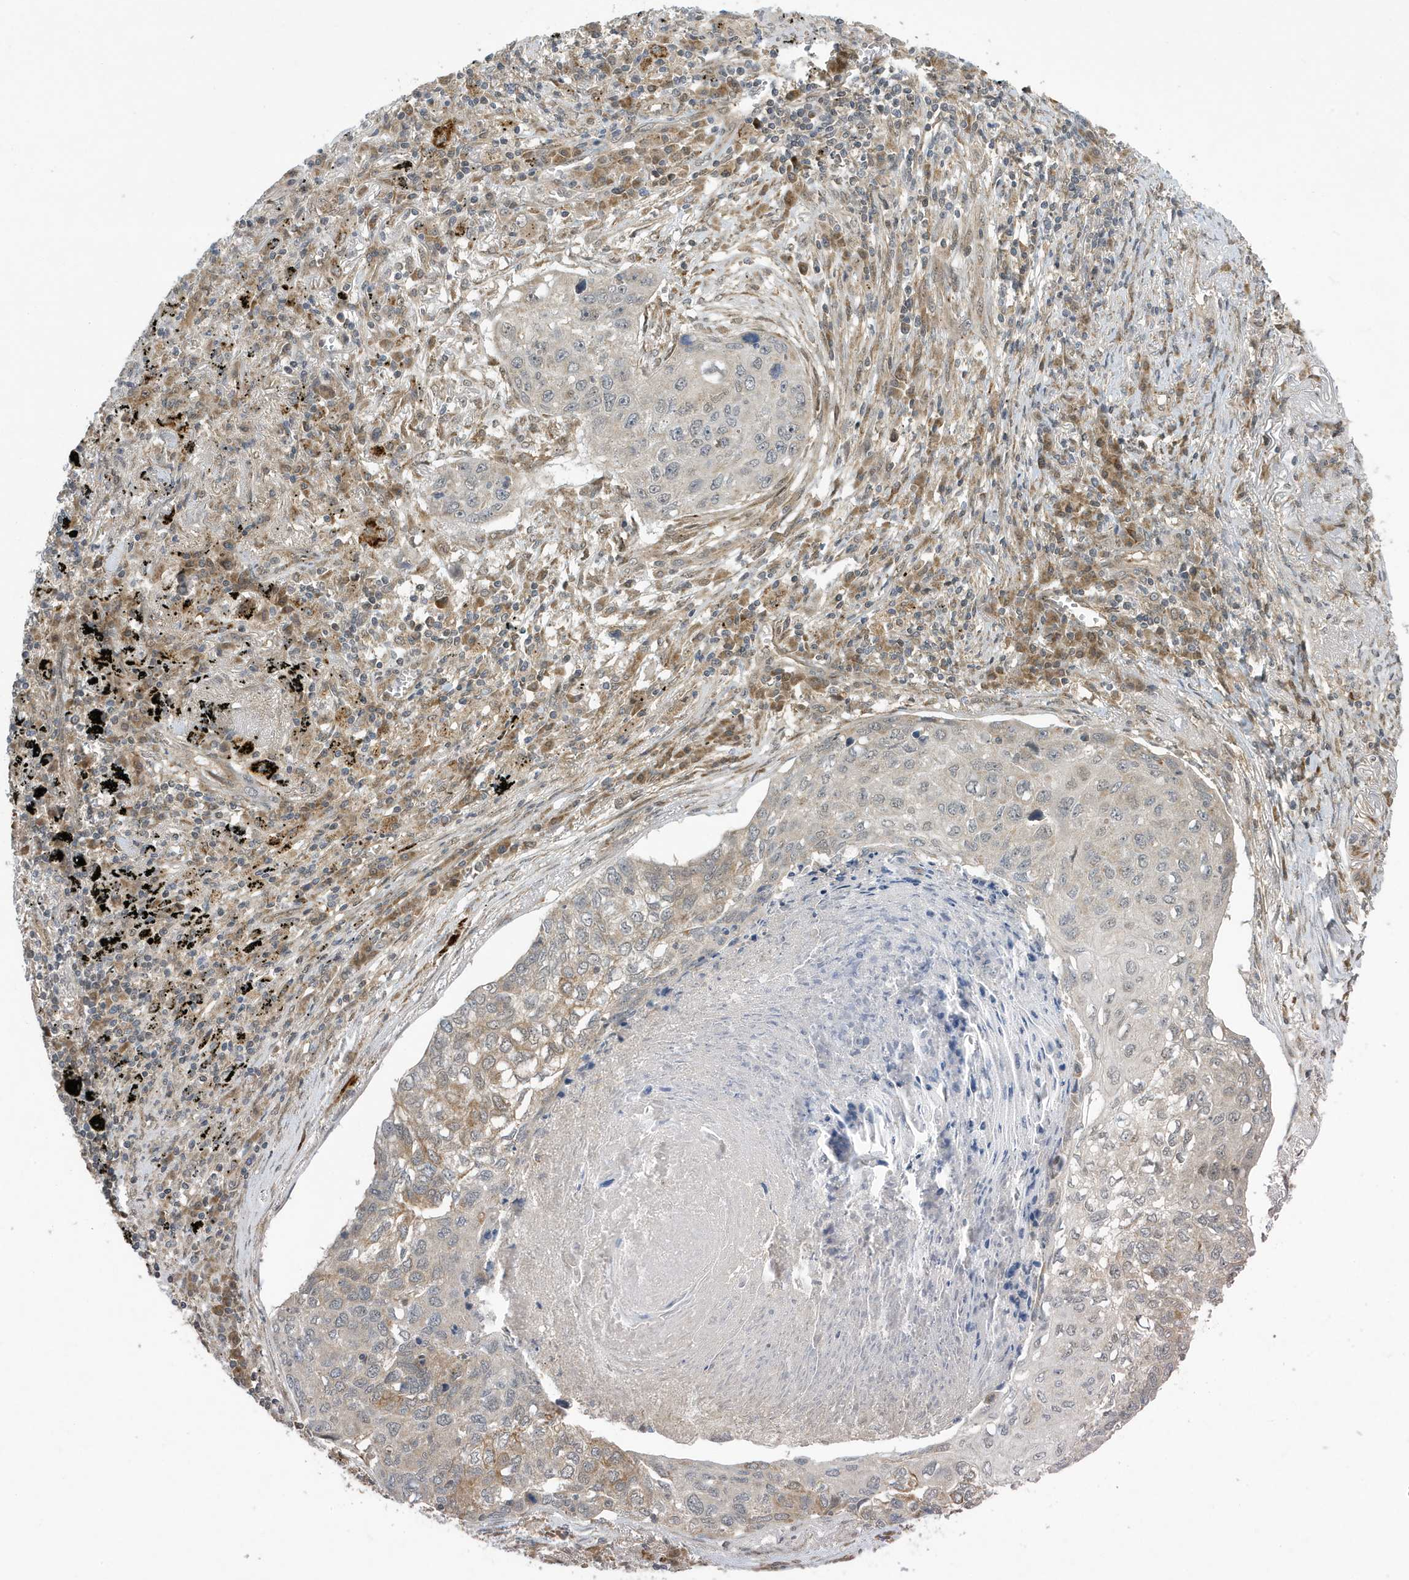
{"staining": {"intensity": "weak", "quantity": "<25%", "location": "cytoplasmic/membranous"}, "tissue": "lung cancer", "cell_type": "Tumor cells", "image_type": "cancer", "snomed": [{"axis": "morphology", "description": "Squamous cell carcinoma, NOS"}, {"axis": "topography", "description": "Lung"}], "caption": "An immunohistochemistry (IHC) histopathology image of lung squamous cell carcinoma is shown. There is no staining in tumor cells of lung squamous cell carcinoma.", "gene": "NCOA7", "patient": {"sex": "female", "age": 63}}